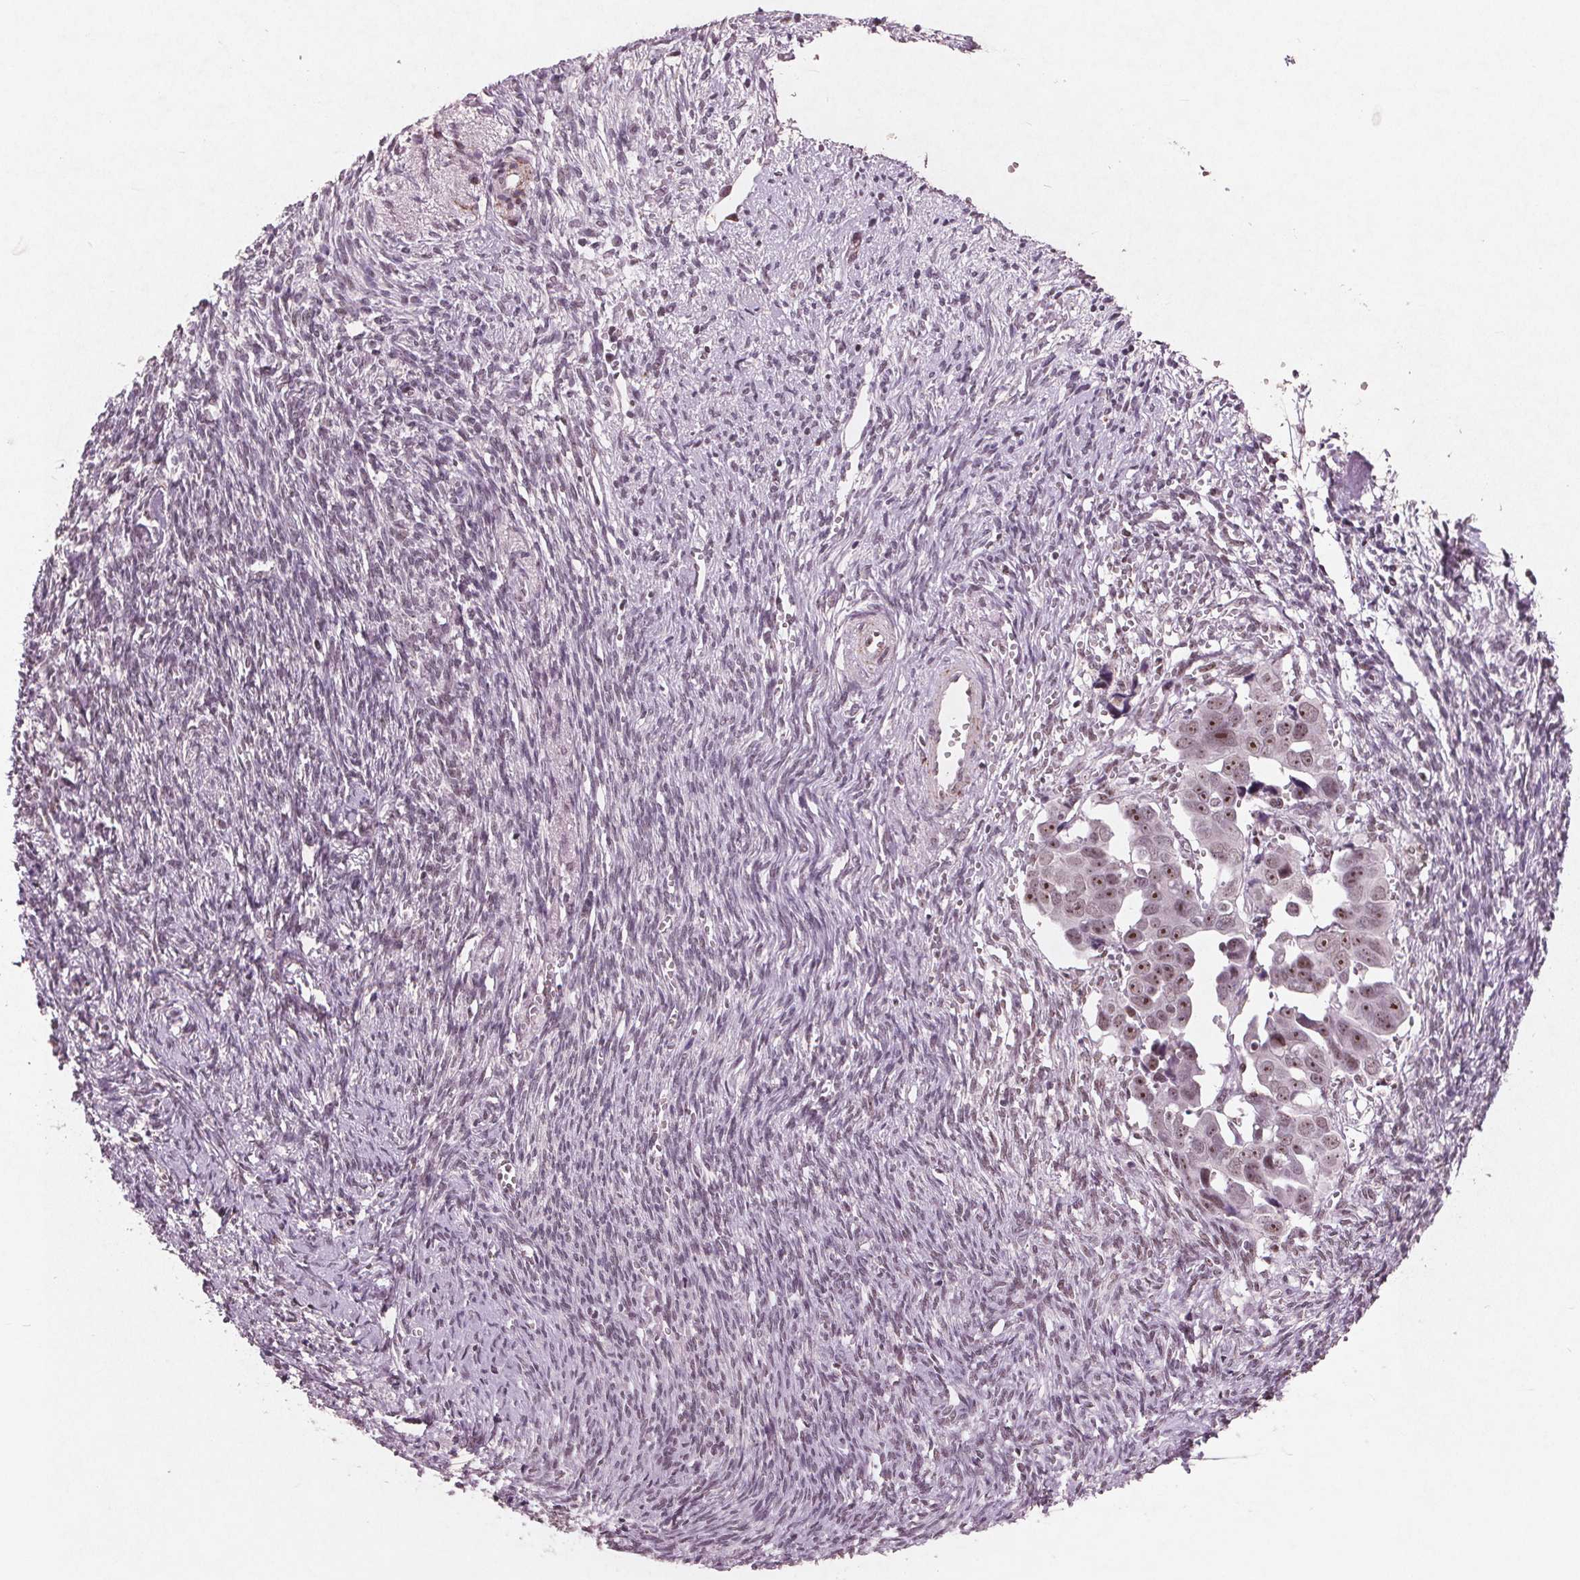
{"staining": {"intensity": "moderate", "quantity": ">75%", "location": "nuclear"}, "tissue": "ovarian cancer", "cell_type": "Tumor cells", "image_type": "cancer", "snomed": [{"axis": "morphology", "description": "Cystadenocarcinoma, serous, NOS"}, {"axis": "topography", "description": "Ovary"}], "caption": "High-magnification brightfield microscopy of serous cystadenocarcinoma (ovarian) stained with DAB (3,3'-diaminobenzidine) (brown) and counterstained with hematoxylin (blue). tumor cells exhibit moderate nuclear positivity is seen in approximately>75% of cells. (Stains: DAB (3,3'-diaminobenzidine) in brown, nuclei in blue, Microscopy: brightfield microscopy at high magnification).", "gene": "RPS6KA2", "patient": {"sex": "female", "age": 59}}